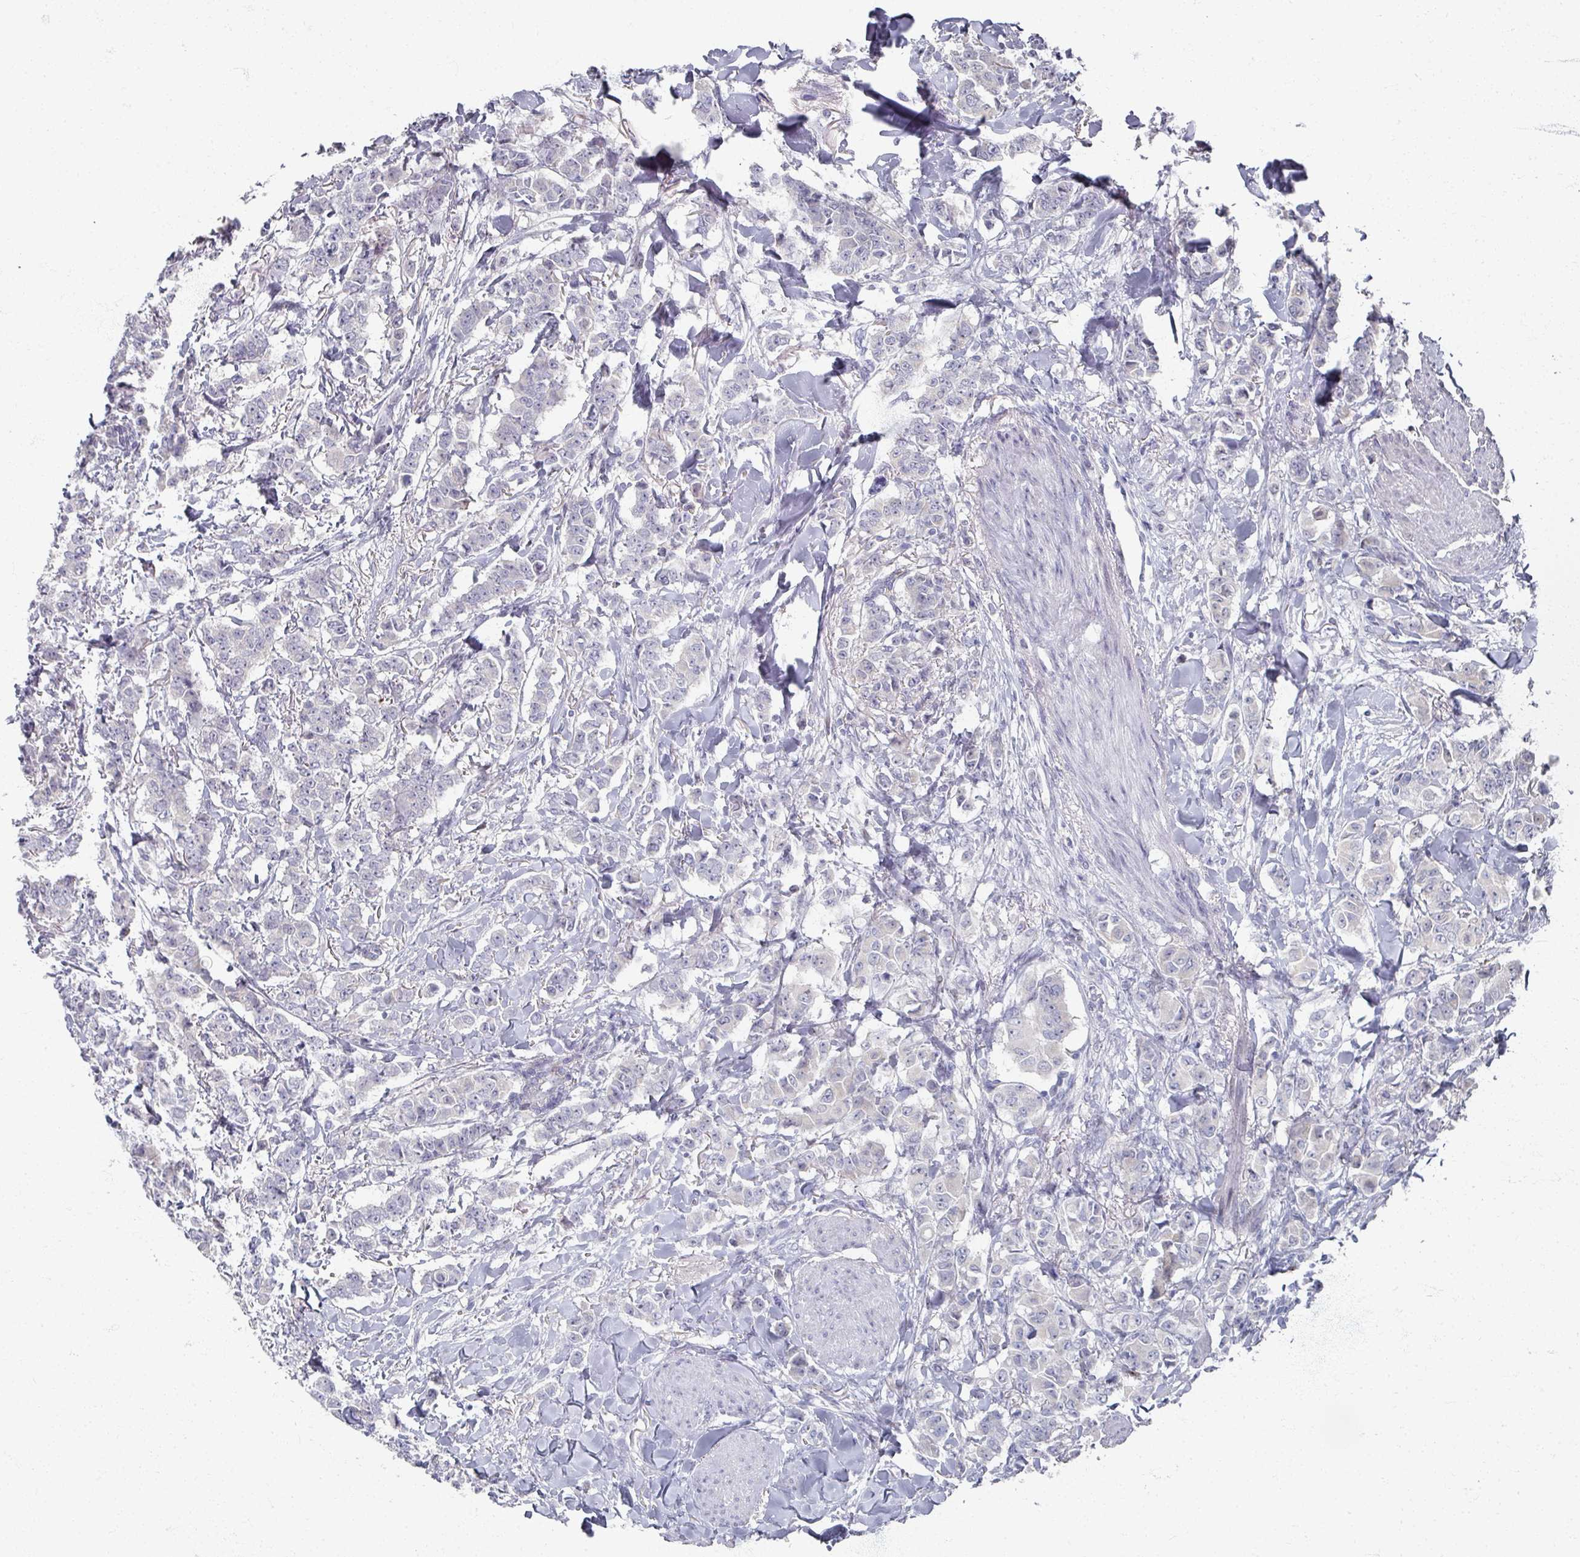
{"staining": {"intensity": "negative", "quantity": "none", "location": "none"}, "tissue": "breast cancer", "cell_type": "Tumor cells", "image_type": "cancer", "snomed": [{"axis": "morphology", "description": "Duct carcinoma"}, {"axis": "topography", "description": "Breast"}], "caption": "Histopathology image shows no significant protein expression in tumor cells of breast cancer.", "gene": "TTYH3", "patient": {"sex": "female", "age": 40}}